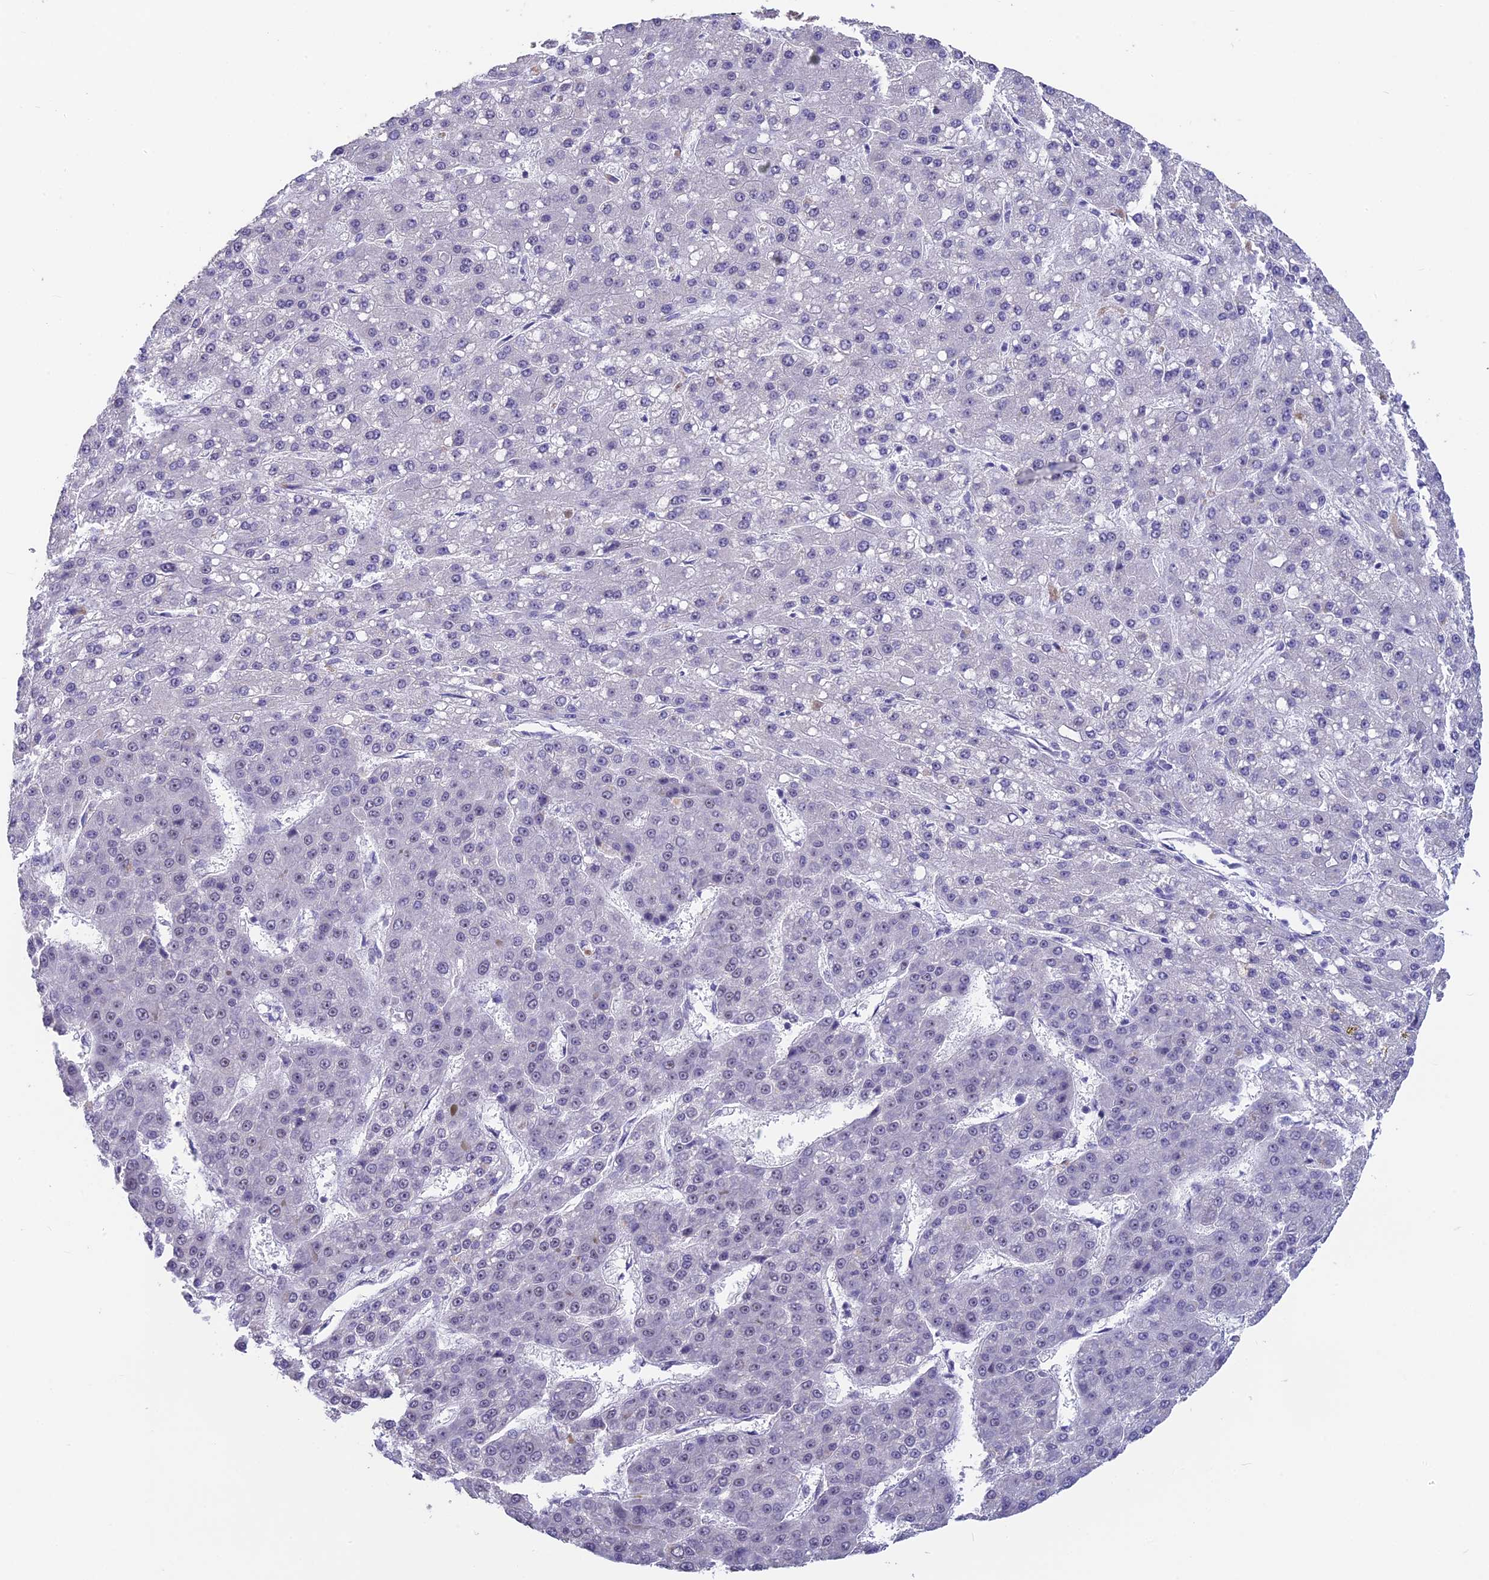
{"staining": {"intensity": "negative", "quantity": "none", "location": "none"}, "tissue": "liver cancer", "cell_type": "Tumor cells", "image_type": "cancer", "snomed": [{"axis": "morphology", "description": "Carcinoma, Hepatocellular, NOS"}, {"axis": "topography", "description": "Liver"}], "caption": "This micrograph is of liver cancer stained with IHC to label a protein in brown with the nuclei are counter-stained blue. There is no staining in tumor cells.", "gene": "SETD2", "patient": {"sex": "male", "age": 67}}